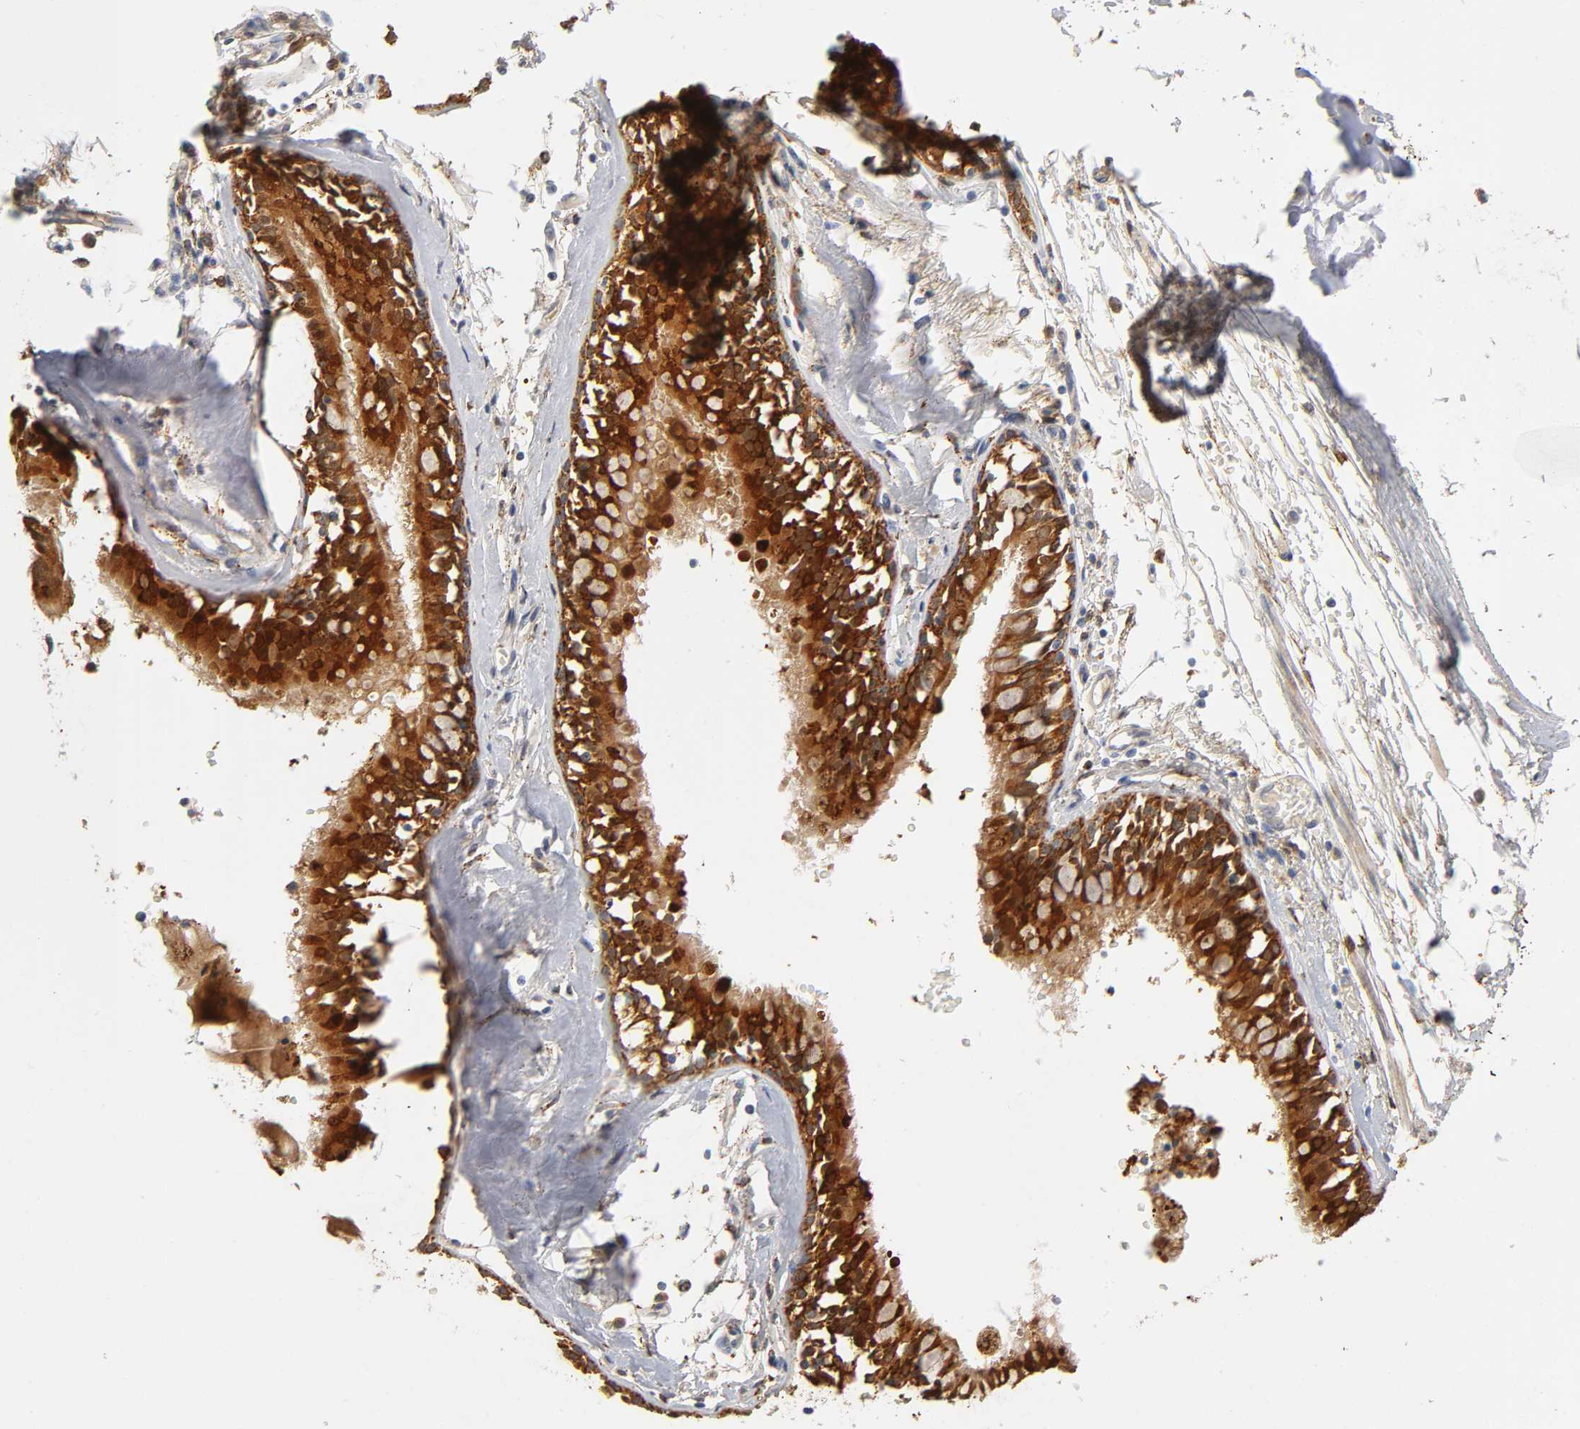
{"staining": {"intensity": "strong", "quantity": ">75%", "location": "cytoplasmic/membranous,nuclear"}, "tissue": "bronchus", "cell_type": "Respiratory epithelial cells", "image_type": "normal", "snomed": [{"axis": "morphology", "description": "Normal tissue, NOS"}, {"axis": "topography", "description": "Bronchus"}, {"axis": "topography", "description": "Lung"}], "caption": "A high amount of strong cytoplasmic/membranous,nuclear staining is appreciated in approximately >75% of respiratory epithelial cells in normal bronchus. Immunohistochemistry stains the protein in brown and the nuclei are stained blue.", "gene": "ISG15", "patient": {"sex": "female", "age": 56}}